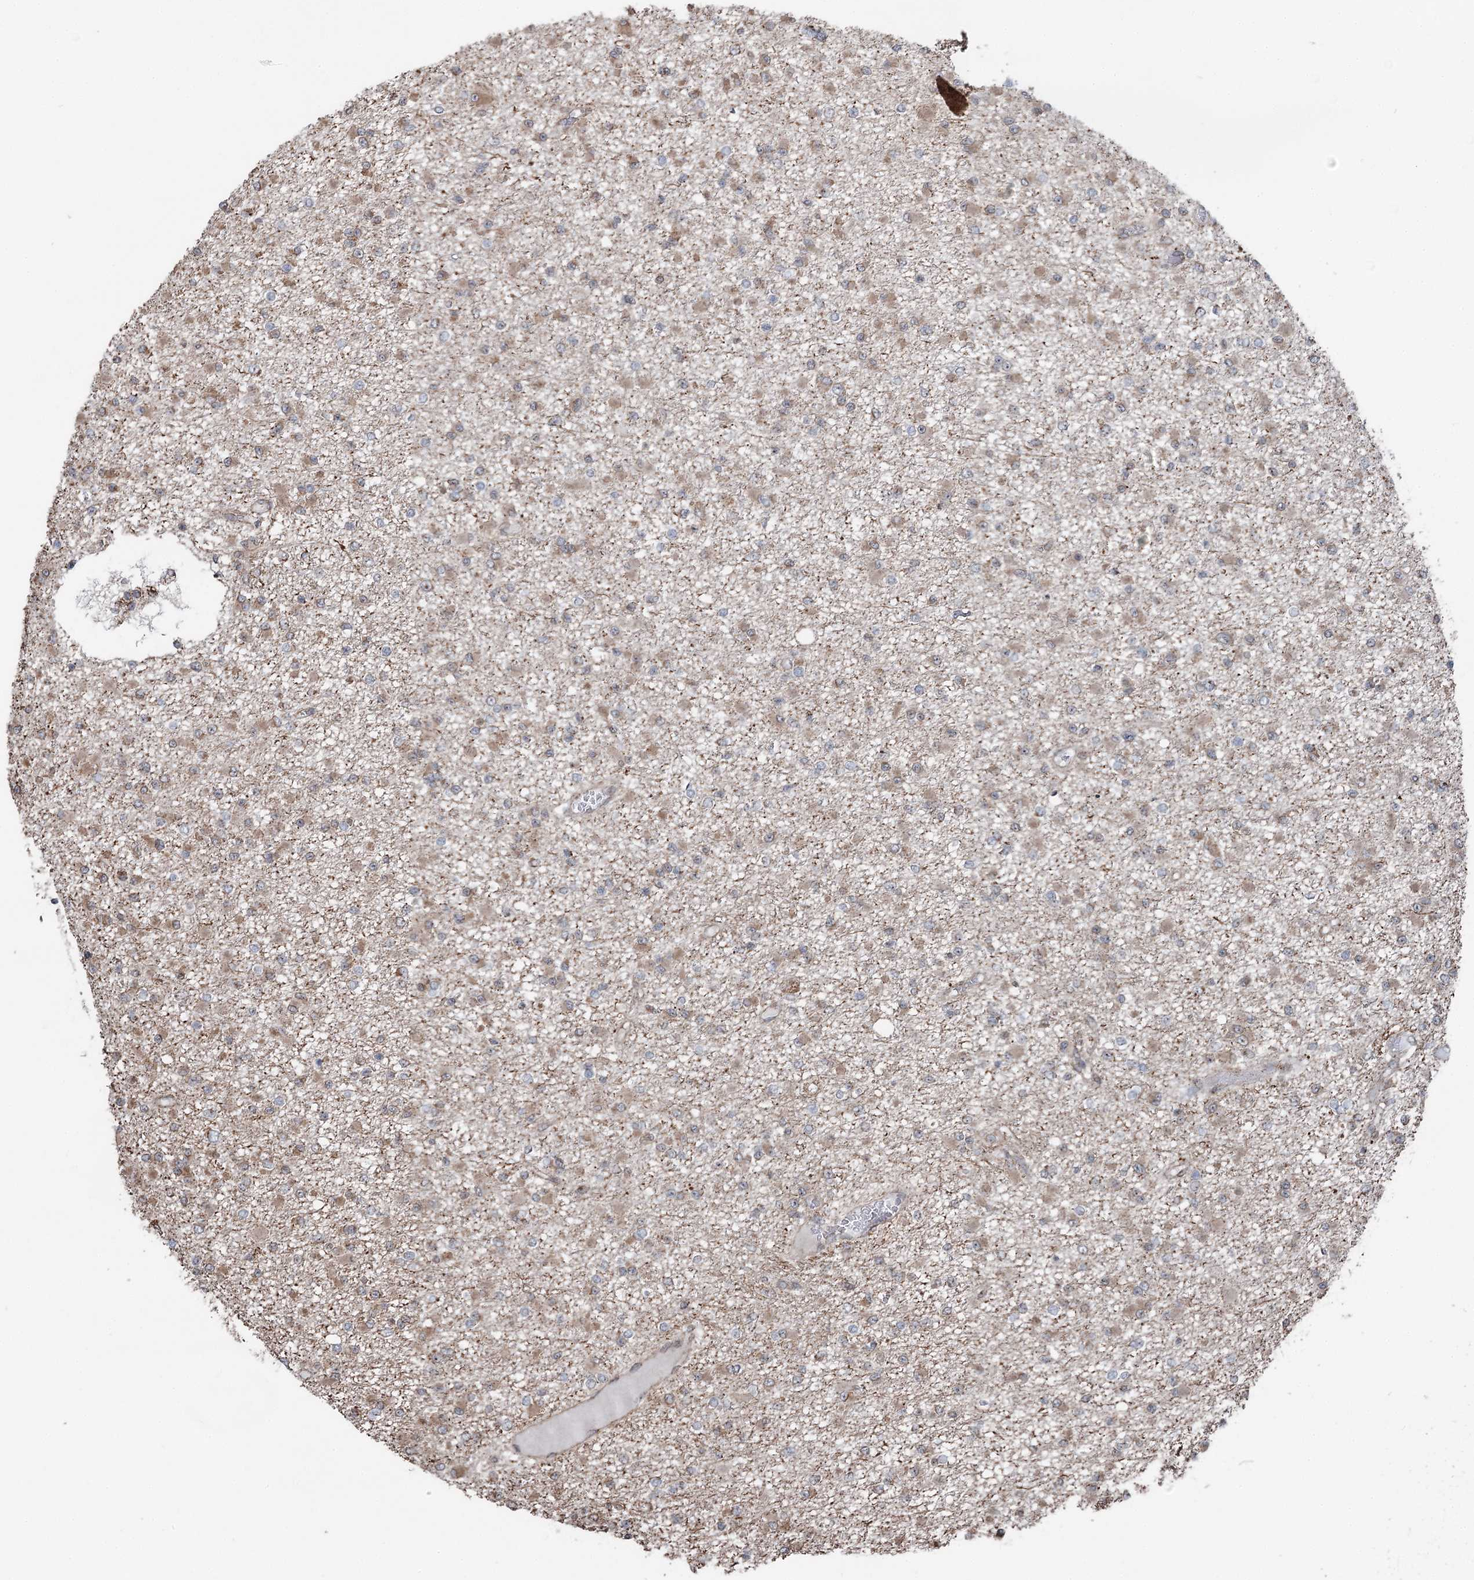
{"staining": {"intensity": "weak", "quantity": ">75%", "location": "cytoplasmic/membranous"}, "tissue": "glioma", "cell_type": "Tumor cells", "image_type": "cancer", "snomed": [{"axis": "morphology", "description": "Glioma, malignant, Low grade"}, {"axis": "topography", "description": "Brain"}], "caption": "A histopathology image of human malignant low-grade glioma stained for a protein displays weak cytoplasmic/membranous brown staining in tumor cells. (IHC, brightfield microscopy, high magnification).", "gene": "STEEP1", "patient": {"sex": "female", "age": 22}}